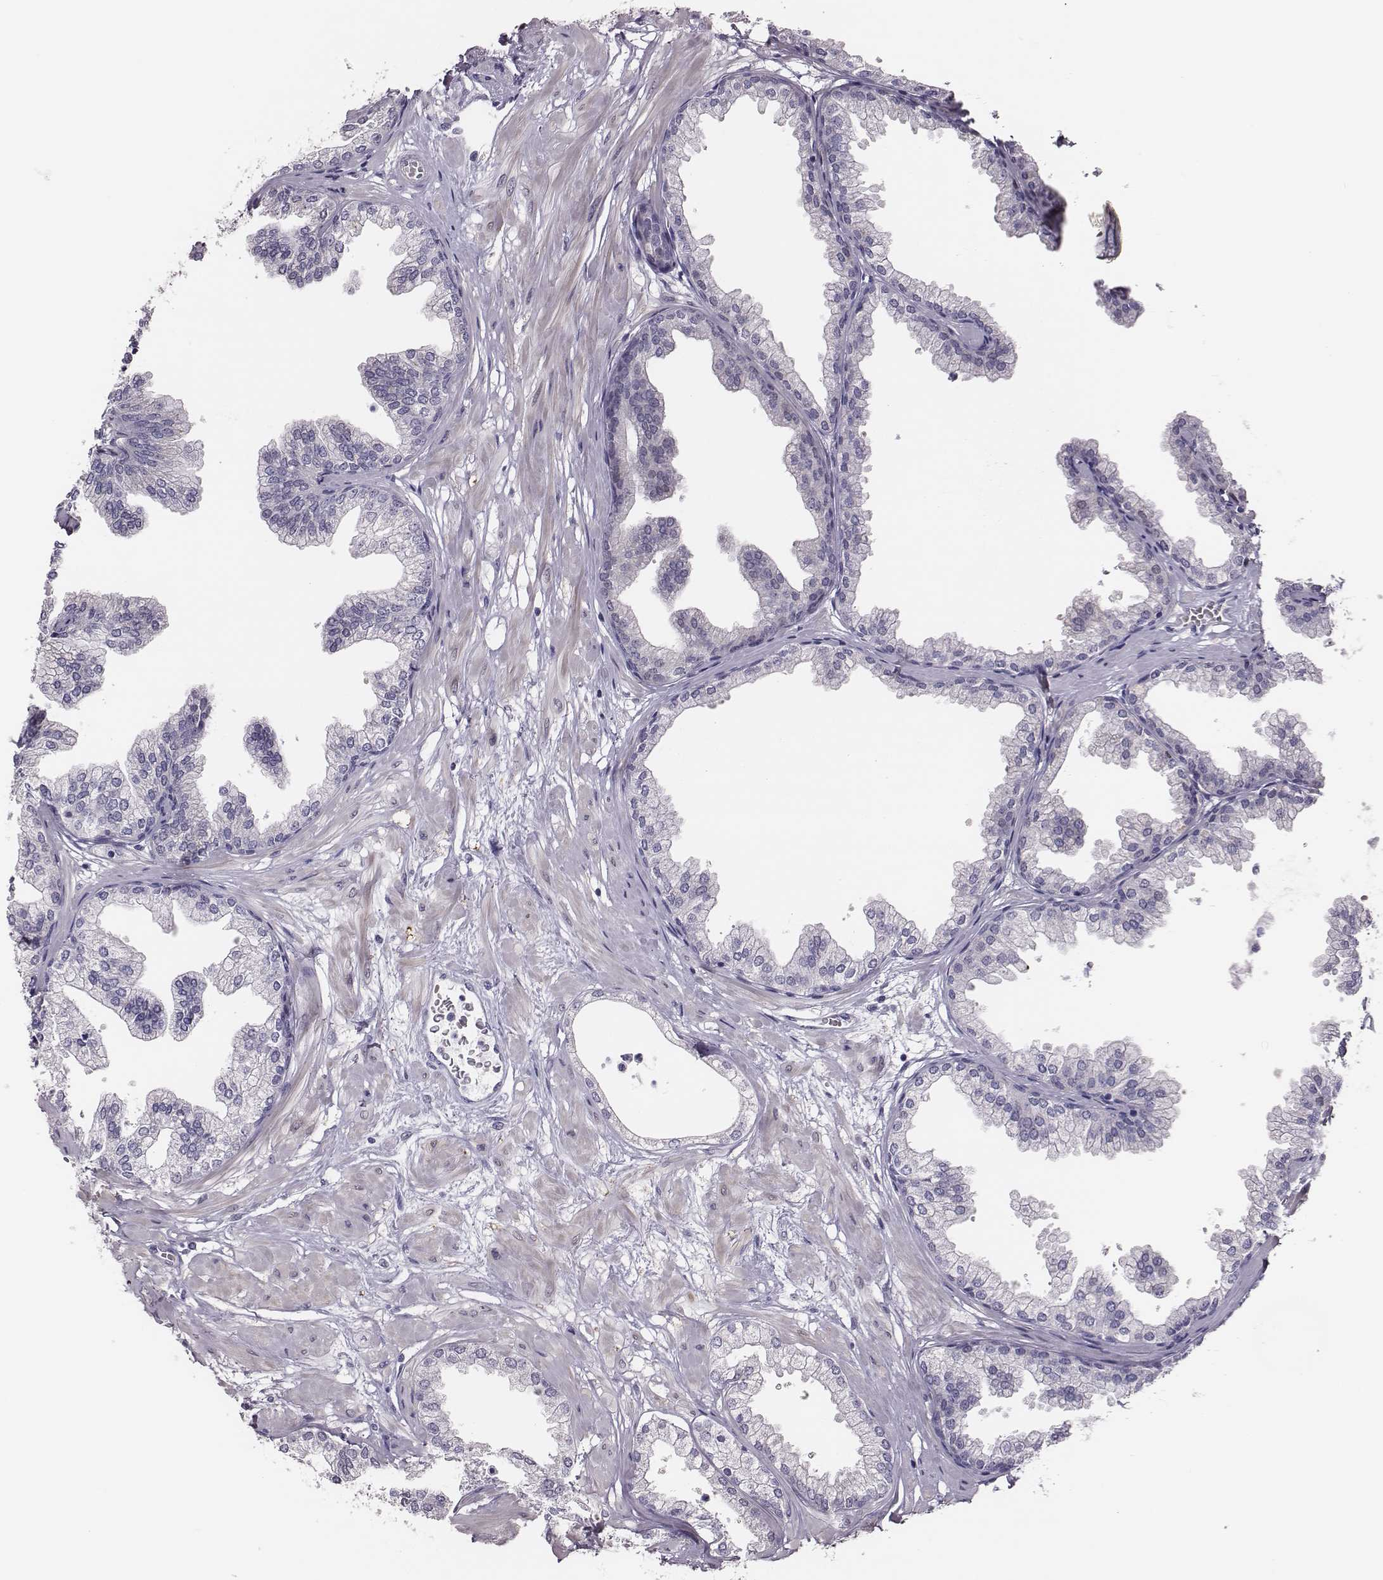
{"staining": {"intensity": "negative", "quantity": "none", "location": "none"}, "tissue": "prostate", "cell_type": "Glandular cells", "image_type": "normal", "snomed": [{"axis": "morphology", "description": "Normal tissue, NOS"}, {"axis": "topography", "description": "Prostate"}], "caption": "Immunohistochemical staining of normal prostate exhibits no significant staining in glandular cells.", "gene": "SCML2", "patient": {"sex": "male", "age": 37}}